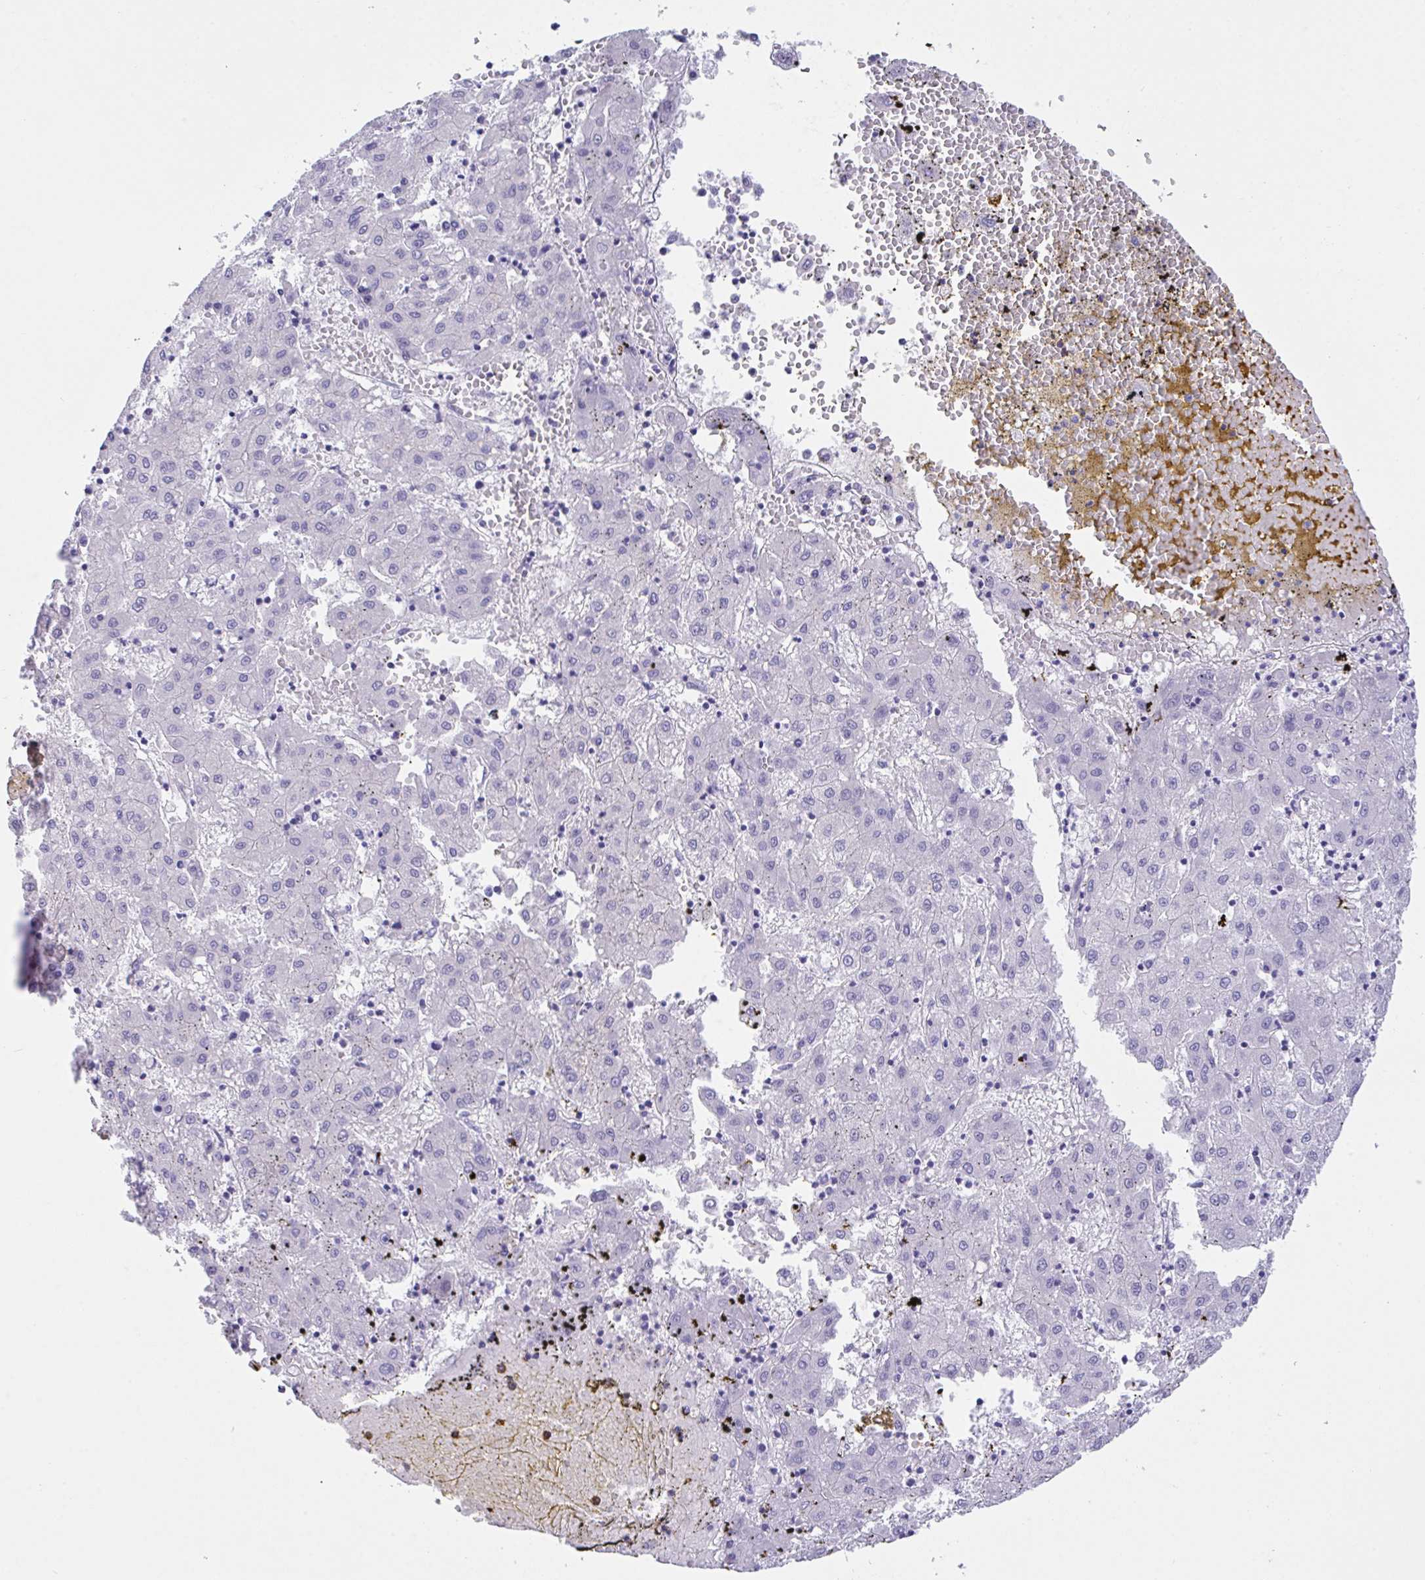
{"staining": {"intensity": "negative", "quantity": "none", "location": "none"}, "tissue": "liver cancer", "cell_type": "Tumor cells", "image_type": "cancer", "snomed": [{"axis": "morphology", "description": "Carcinoma, Hepatocellular, NOS"}, {"axis": "topography", "description": "Liver"}], "caption": "This image is of hepatocellular carcinoma (liver) stained with IHC to label a protein in brown with the nuclei are counter-stained blue. There is no positivity in tumor cells.", "gene": "TMEM106B", "patient": {"sex": "male", "age": 72}}